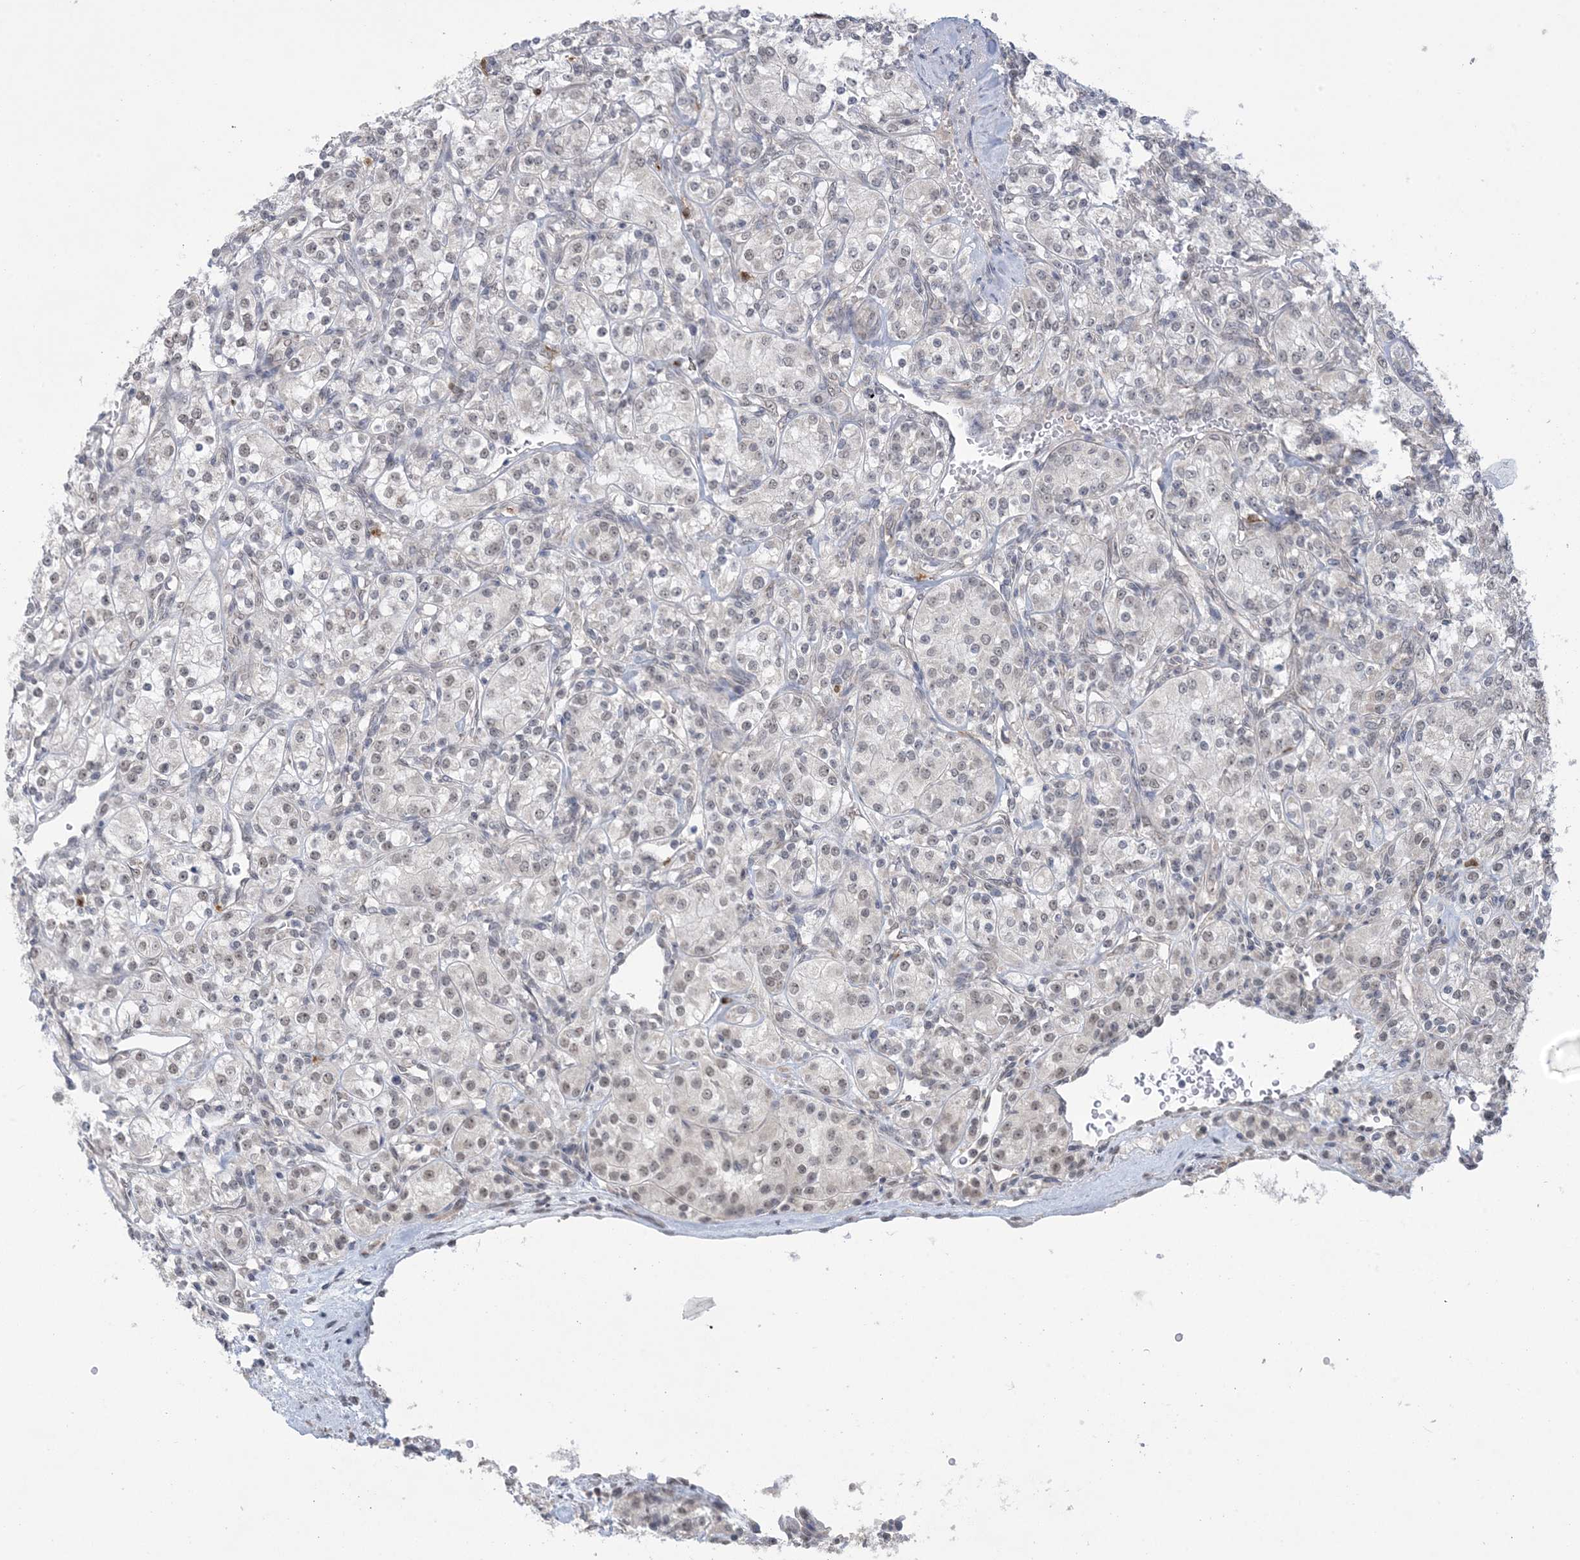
{"staining": {"intensity": "weak", "quantity": ">75%", "location": "nuclear"}, "tissue": "renal cancer", "cell_type": "Tumor cells", "image_type": "cancer", "snomed": [{"axis": "morphology", "description": "Adenocarcinoma, NOS"}, {"axis": "topography", "description": "Kidney"}], "caption": "A brown stain highlights weak nuclear positivity of a protein in renal cancer (adenocarcinoma) tumor cells. (IHC, brightfield microscopy, high magnification).", "gene": "TRMT10C", "patient": {"sex": "male", "age": 77}}